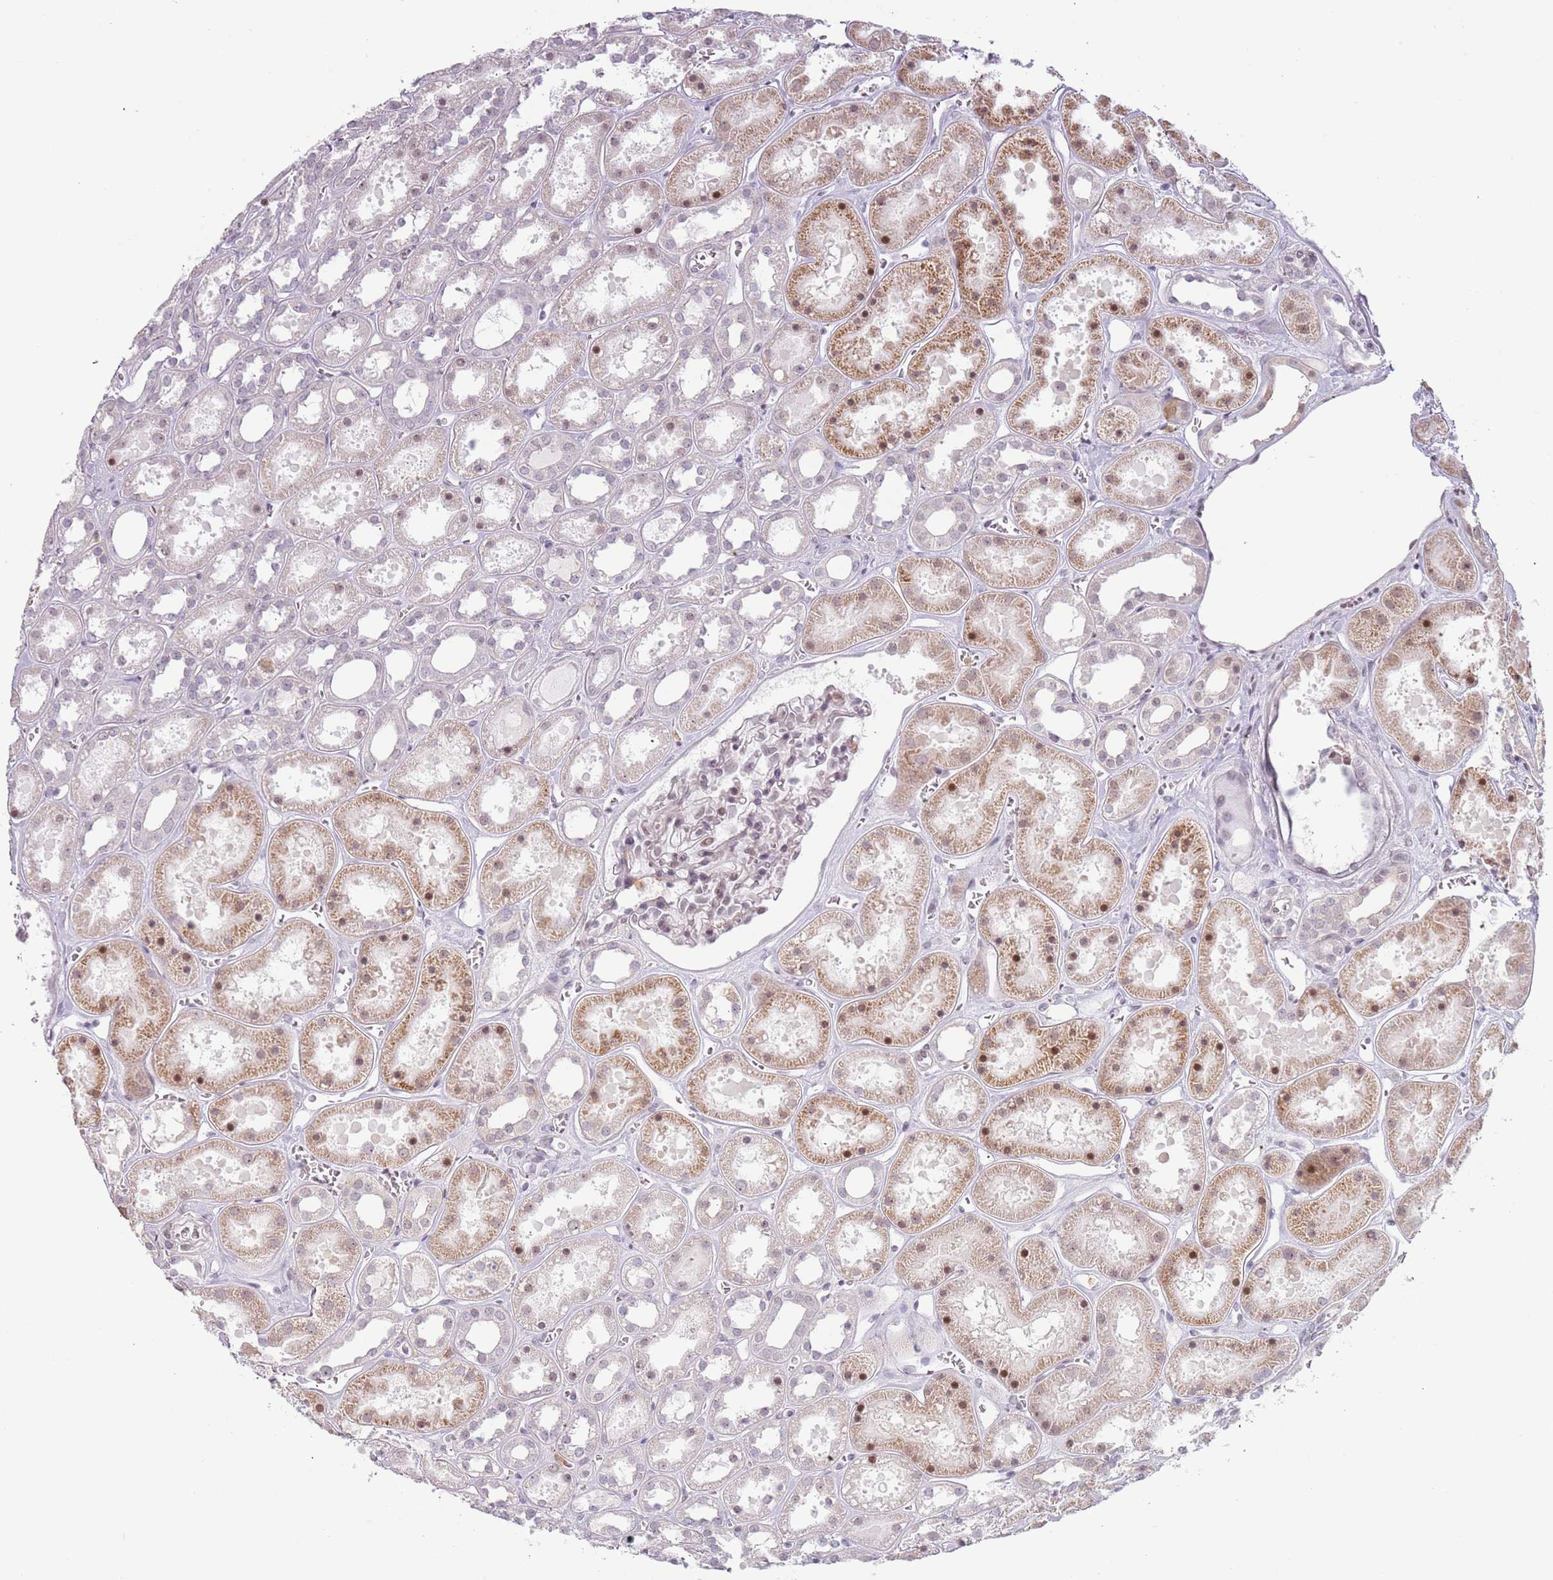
{"staining": {"intensity": "weak", "quantity": "<25%", "location": "nuclear"}, "tissue": "kidney", "cell_type": "Cells in glomeruli", "image_type": "normal", "snomed": [{"axis": "morphology", "description": "Normal tissue, NOS"}, {"axis": "topography", "description": "Kidney"}], "caption": "Immunohistochemical staining of benign human kidney reveals no significant staining in cells in glomeruli. (DAB immunohistochemistry (IHC) visualized using brightfield microscopy, high magnification).", "gene": "REXO4", "patient": {"sex": "female", "age": 41}}